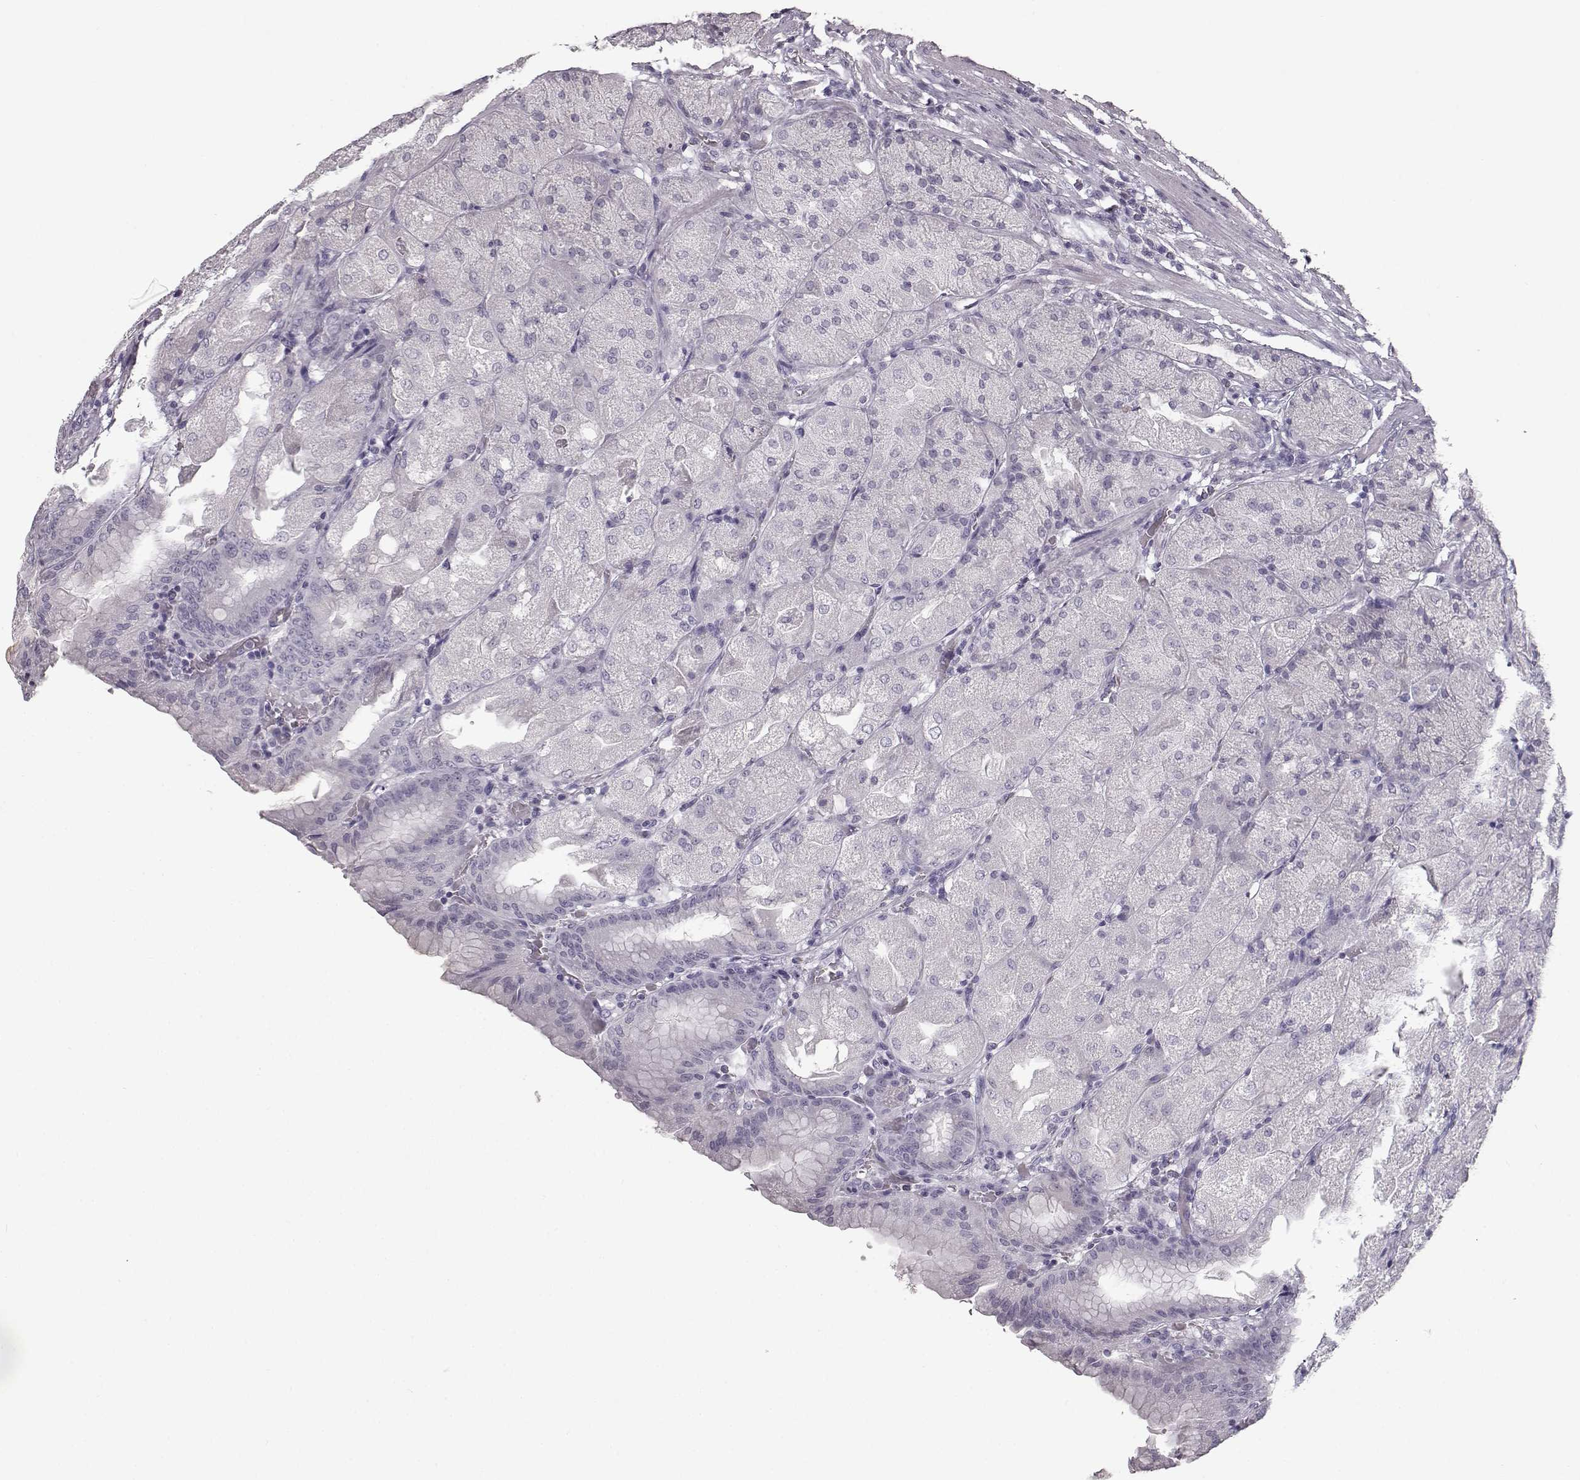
{"staining": {"intensity": "negative", "quantity": "none", "location": "none"}, "tissue": "stomach", "cell_type": "Glandular cells", "image_type": "normal", "snomed": [{"axis": "morphology", "description": "Normal tissue, NOS"}, {"axis": "topography", "description": "Stomach, upper"}, {"axis": "topography", "description": "Stomach"}, {"axis": "topography", "description": "Stomach, lower"}], "caption": "This is an IHC image of benign human stomach. There is no positivity in glandular cells.", "gene": "SEMG2", "patient": {"sex": "male", "age": 62}}